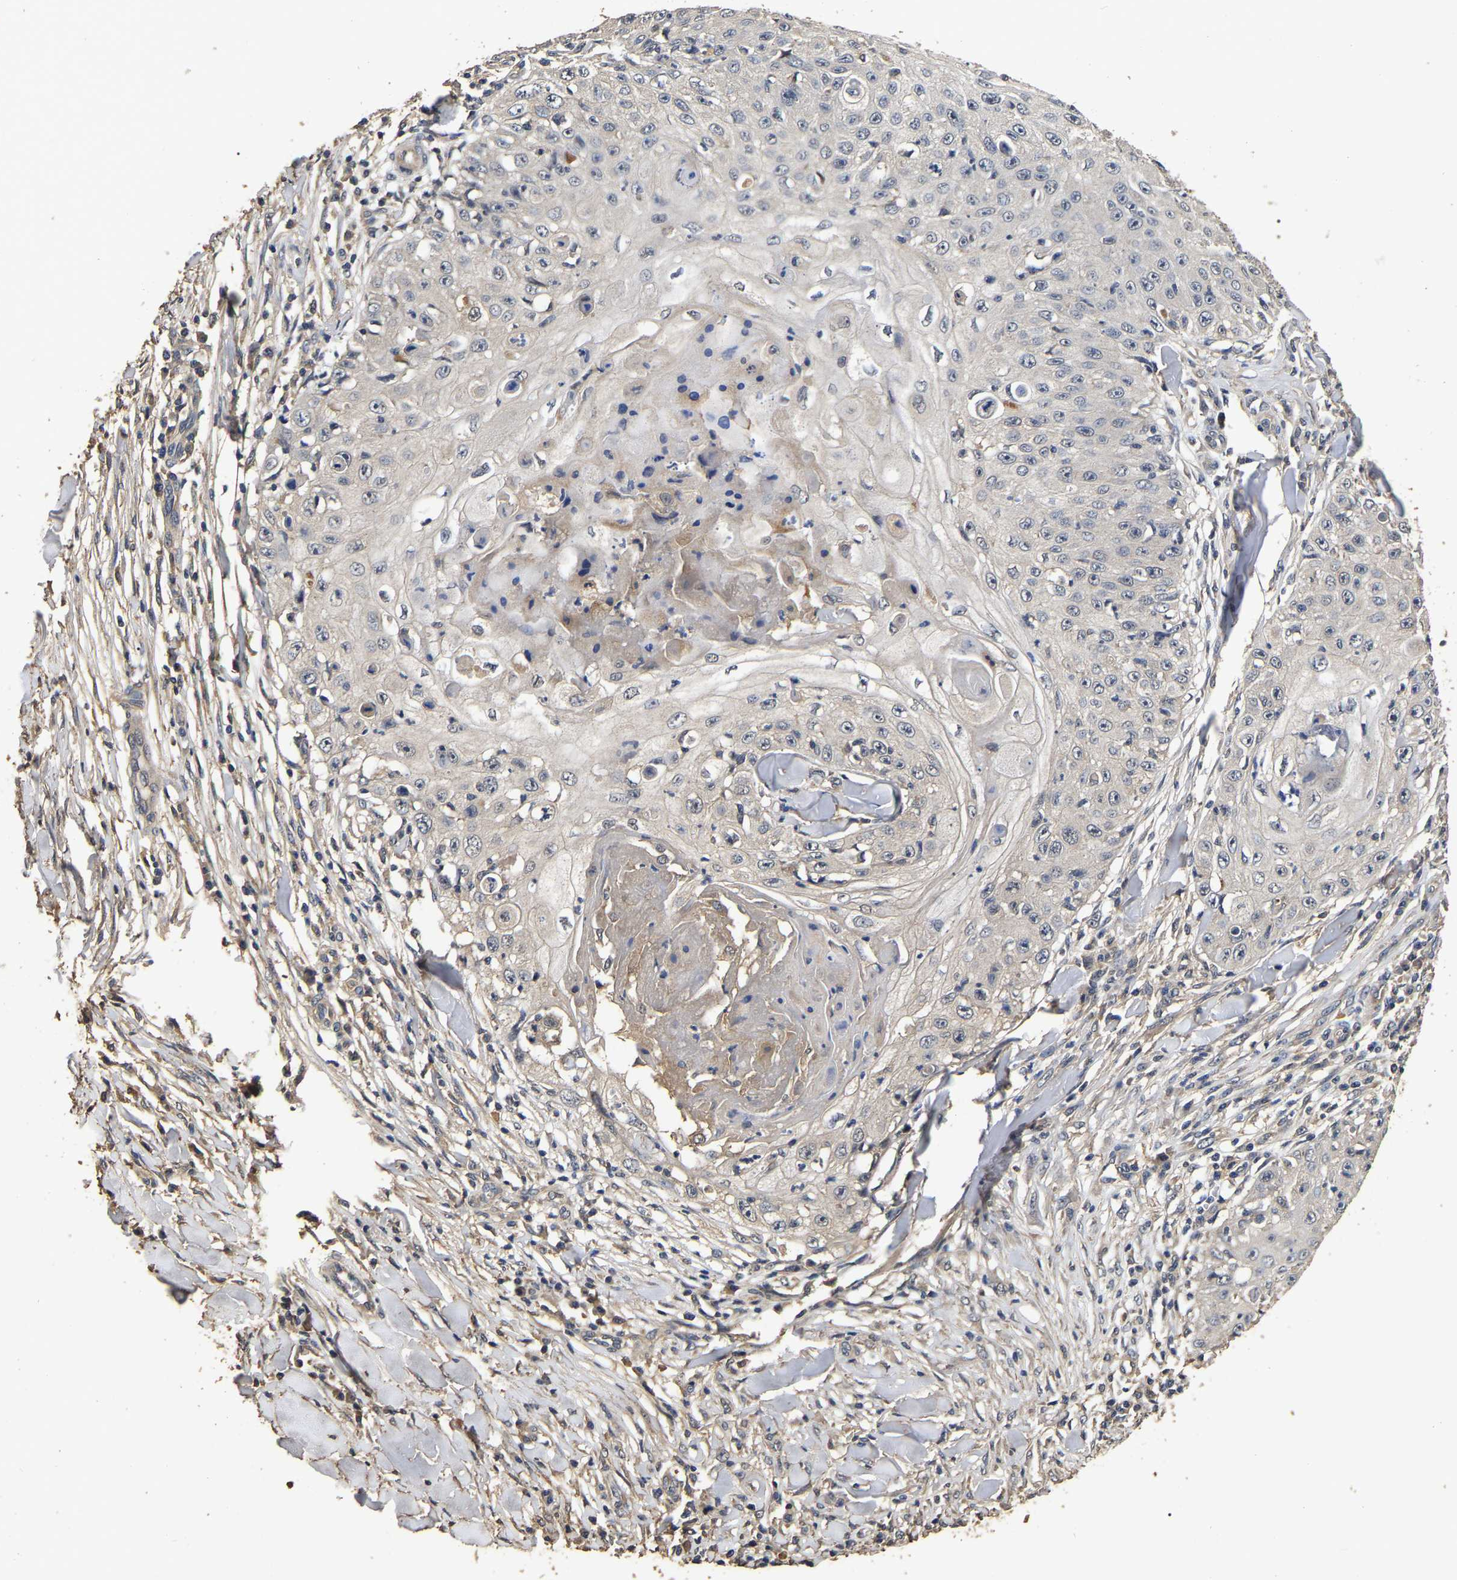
{"staining": {"intensity": "negative", "quantity": "none", "location": "none"}, "tissue": "skin cancer", "cell_type": "Tumor cells", "image_type": "cancer", "snomed": [{"axis": "morphology", "description": "Squamous cell carcinoma, NOS"}, {"axis": "topography", "description": "Skin"}], "caption": "There is no significant expression in tumor cells of squamous cell carcinoma (skin).", "gene": "STK32C", "patient": {"sex": "male", "age": 86}}